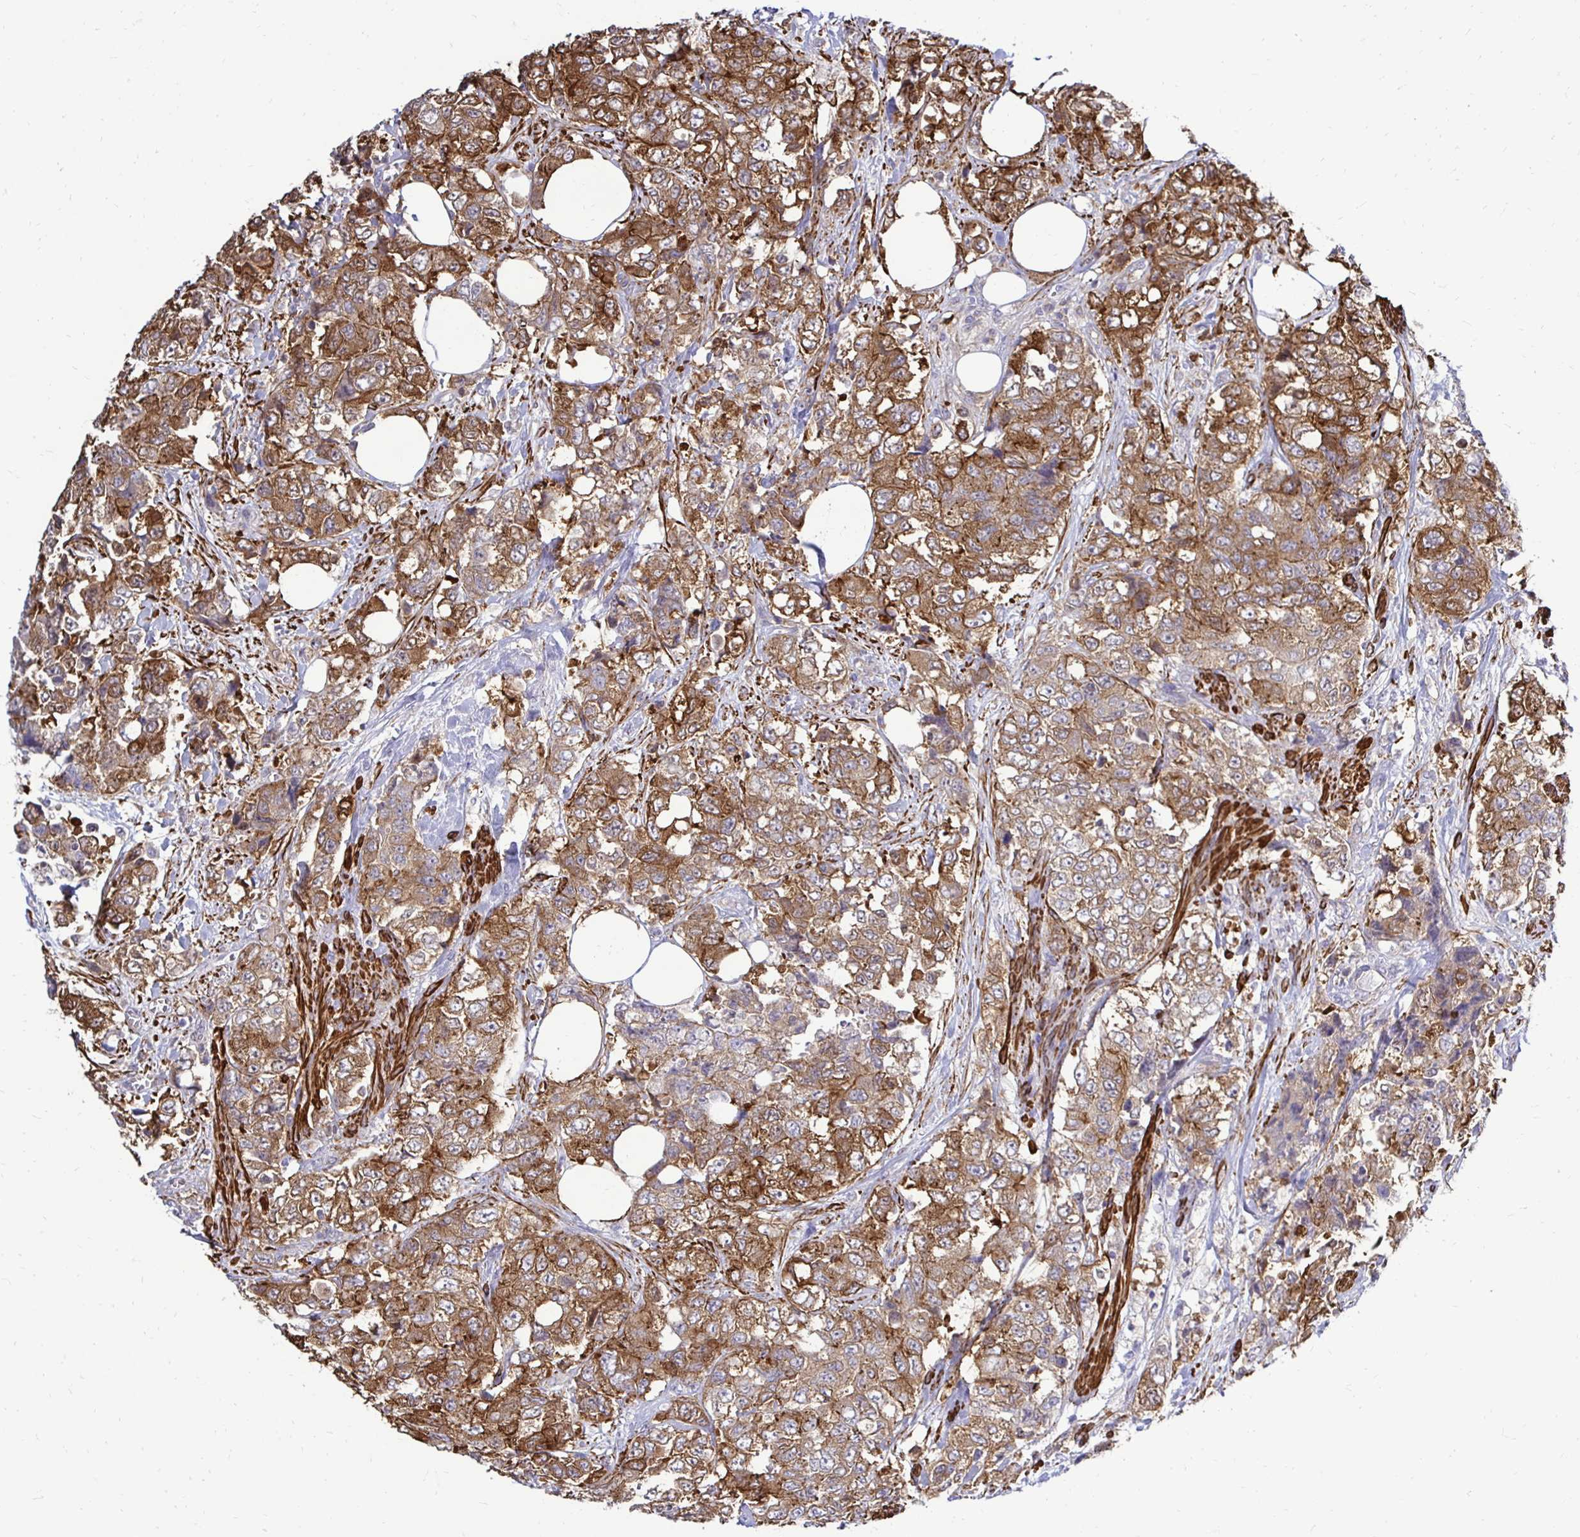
{"staining": {"intensity": "strong", "quantity": ">75%", "location": "cytoplasmic/membranous"}, "tissue": "urothelial cancer", "cell_type": "Tumor cells", "image_type": "cancer", "snomed": [{"axis": "morphology", "description": "Urothelial carcinoma, High grade"}, {"axis": "topography", "description": "Urinary bladder"}], "caption": "IHC (DAB) staining of high-grade urothelial carcinoma demonstrates strong cytoplasmic/membranous protein positivity in about >75% of tumor cells. (DAB (3,3'-diaminobenzidine) IHC with brightfield microscopy, high magnification).", "gene": "CTPS1", "patient": {"sex": "female", "age": 78}}